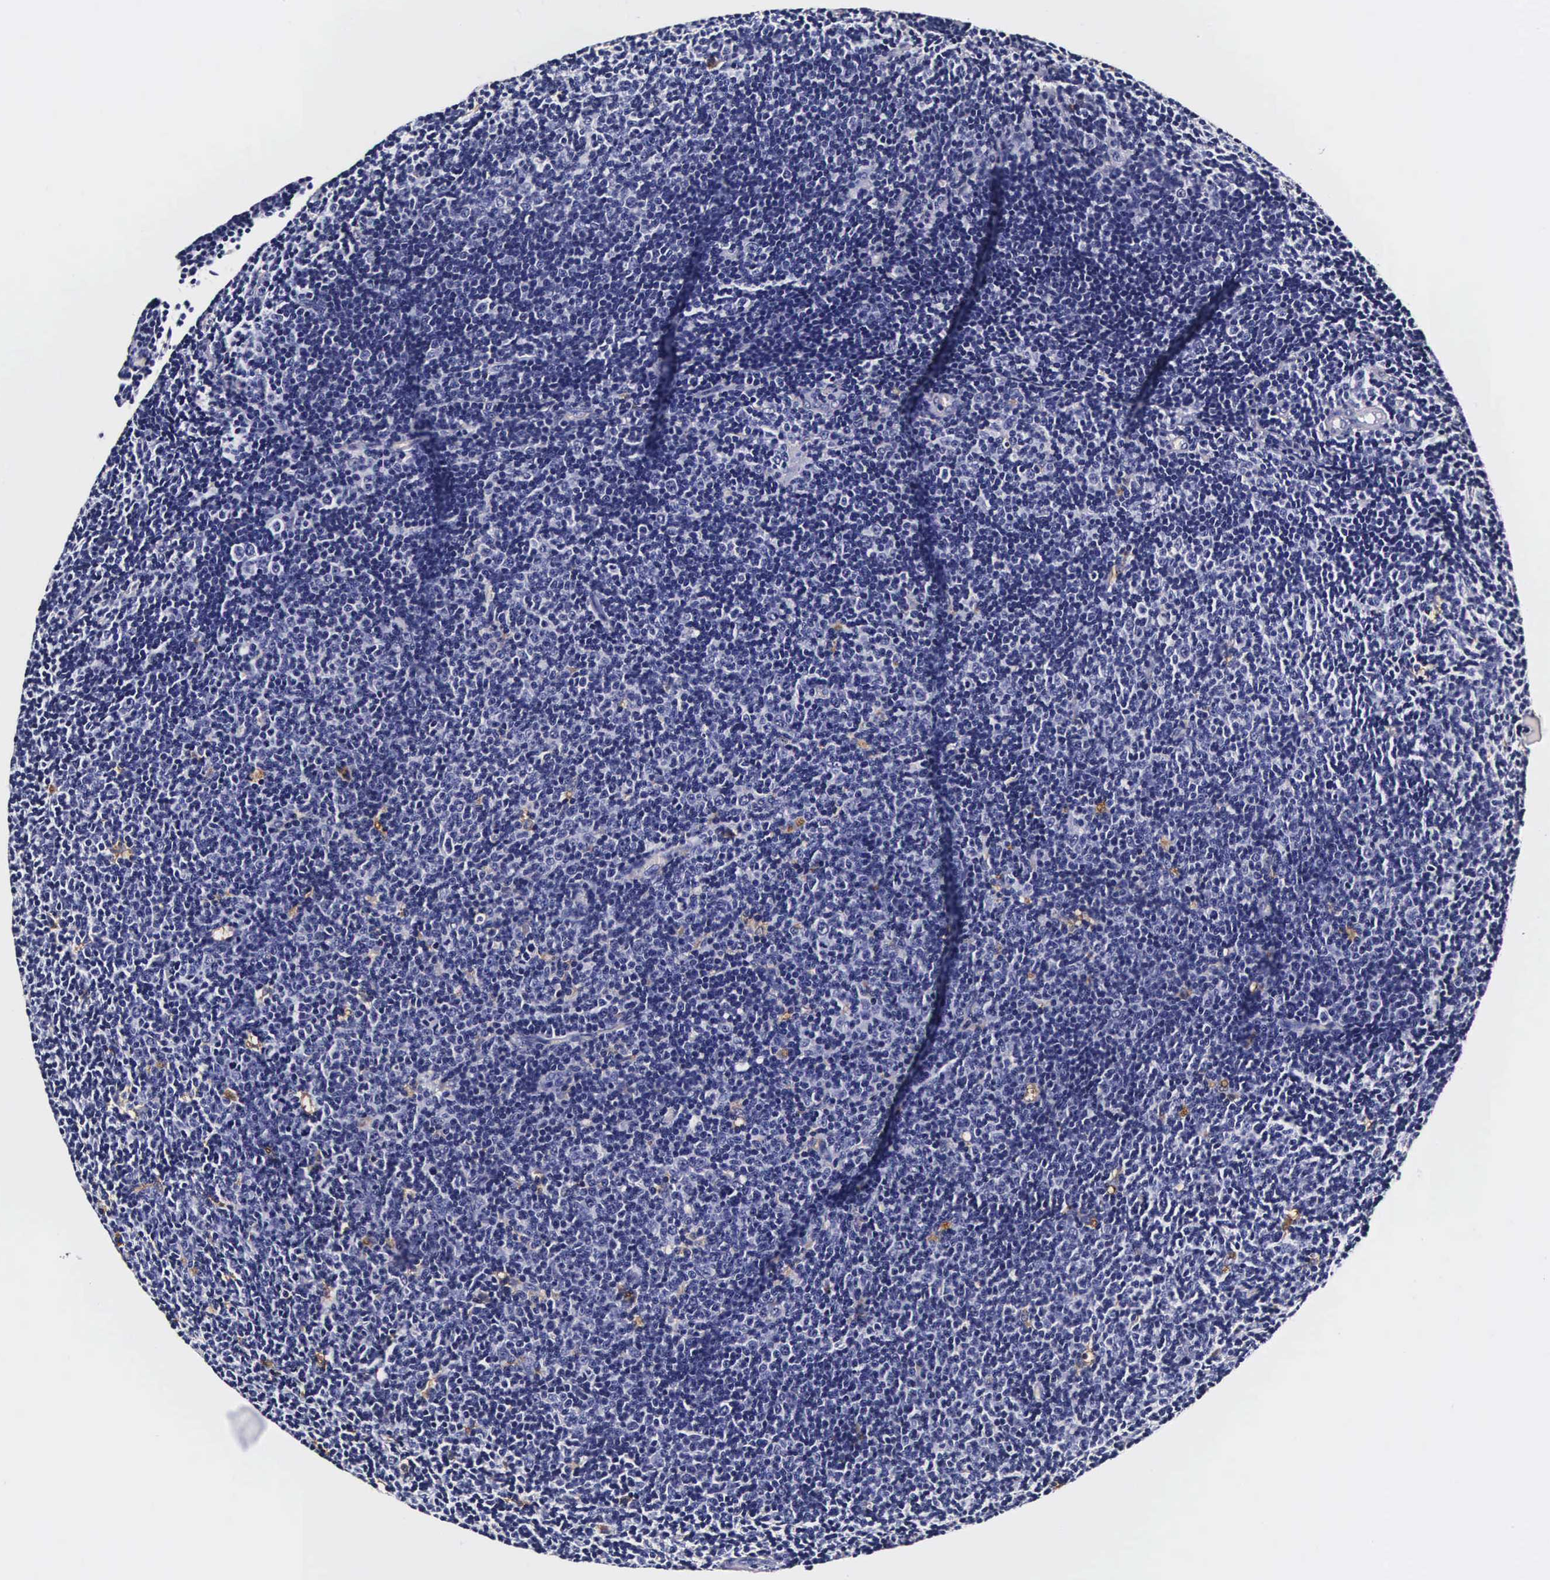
{"staining": {"intensity": "negative", "quantity": "none", "location": "none"}, "tissue": "lymphoma", "cell_type": "Tumor cells", "image_type": "cancer", "snomed": [{"axis": "morphology", "description": "Malignant lymphoma, non-Hodgkin's type, Low grade"}, {"axis": "topography", "description": "Lymph node"}], "caption": "A photomicrograph of lymphoma stained for a protein exhibits no brown staining in tumor cells.", "gene": "CTSB", "patient": {"sex": "male", "age": 49}}